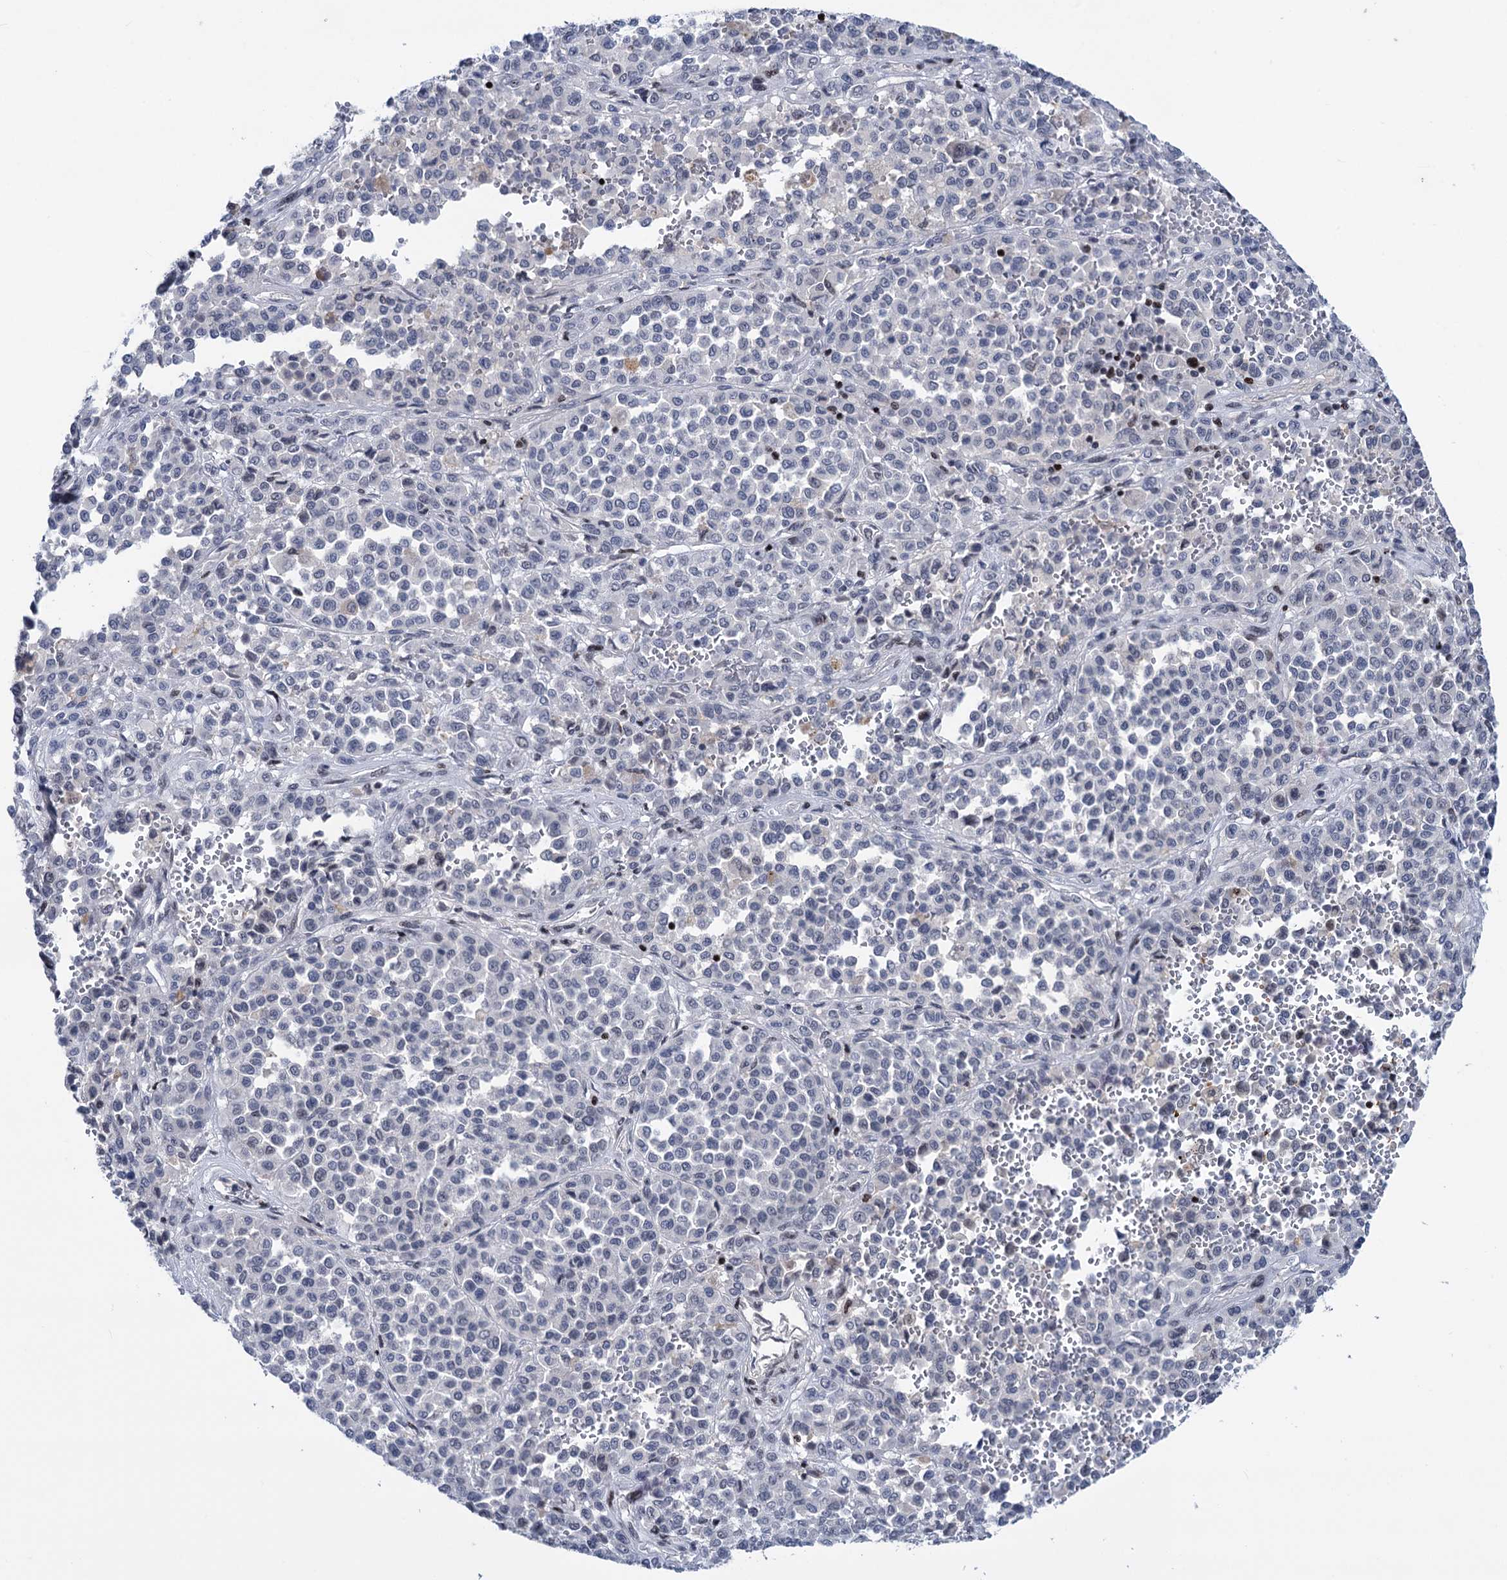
{"staining": {"intensity": "negative", "quantity": "none", "location": "none"}, "tissue": "melanoma", "cell_type": "Tumor cells", "image_type": "cancer", "snomed": [{"axis": "morphology", "description": "Malignant melanoma, Metastatic site"}, {"axis": "topography", "description": "Pancreas"}], "caption": "There is no significant positivity in tumor cells of melanoma.", "gene": "ZCCHC10", "patient": {"sex": "female", "age": 30}}